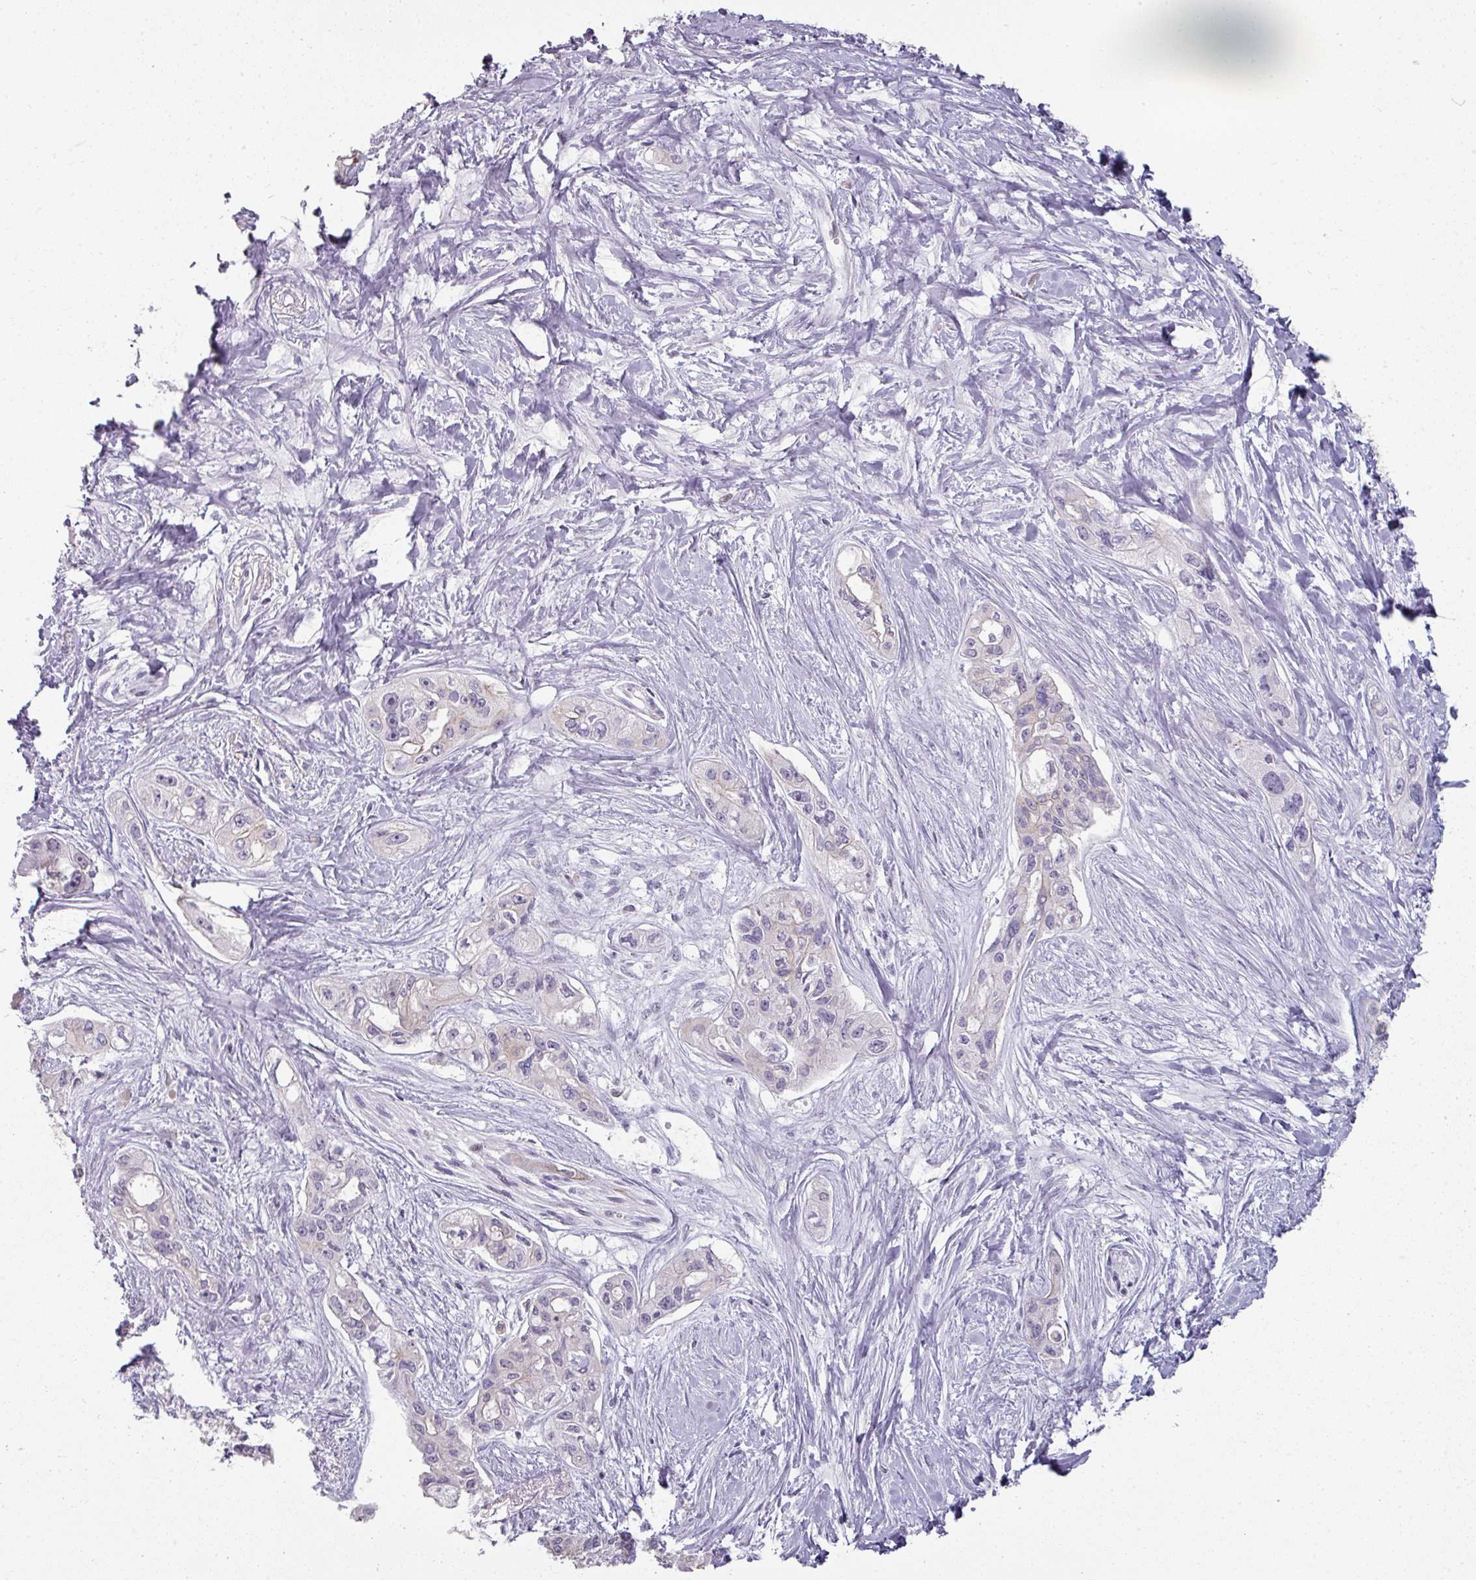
{"staining": {"intensity": "negative", "quantity": "none", "location": "none"}, "tissue": "pancreatic cancer", "cell_type": "Tumor cells", "image_type": "cancer", "snomed": [{"axis": "morphology", "description": "Adenocarcinoma, NOS"}, {"axis": "topography", "description": "Pancreas"}], "caption": "Protein analysis of pancreatic adenocarcinoma exhibits no significant expression in tumor cells.", "gene": "GTF2H3", "patient": {"sex": "female", "age": 50}}